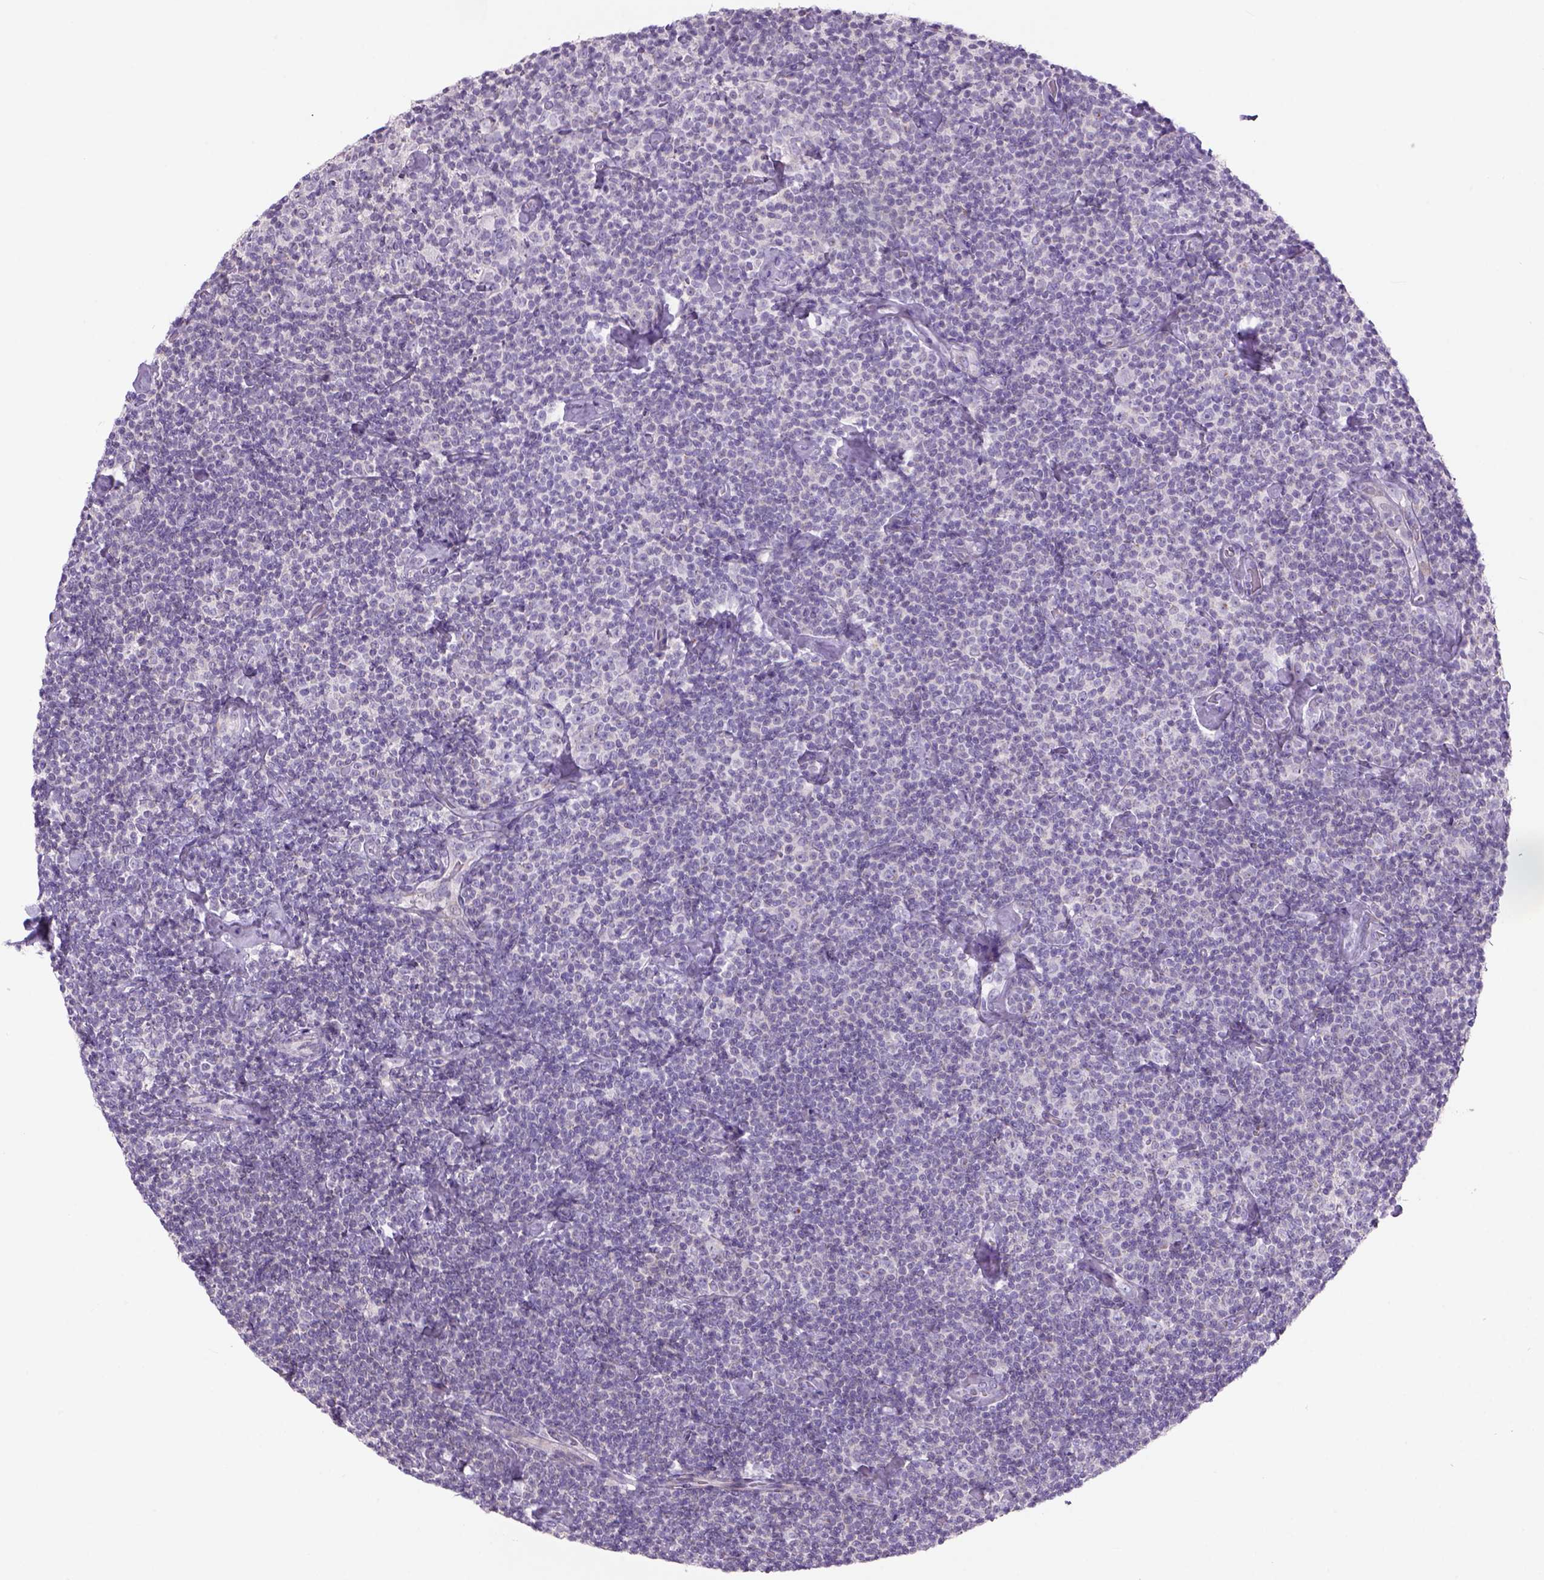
{"staining": {"intensity": "negative", "quantity": "none", "location": "none"}, "tissue": "lymphoma", "cell_type": "Tumor cells", "image_type": "cancer", "snomed": [{"axis": "morphology", "description": "Malignant lymphoma, non-Hodgkin's type, Low grade"}, {"axis": "topography", "description": "Lymph node"}], "caption": "This is an immunohistochemistry (IHC) micrograph of lymphoma. There is no positivity in tumor cells.", "gene": "ADGRV1", "patient": {"sex": "male", "age": 81}}